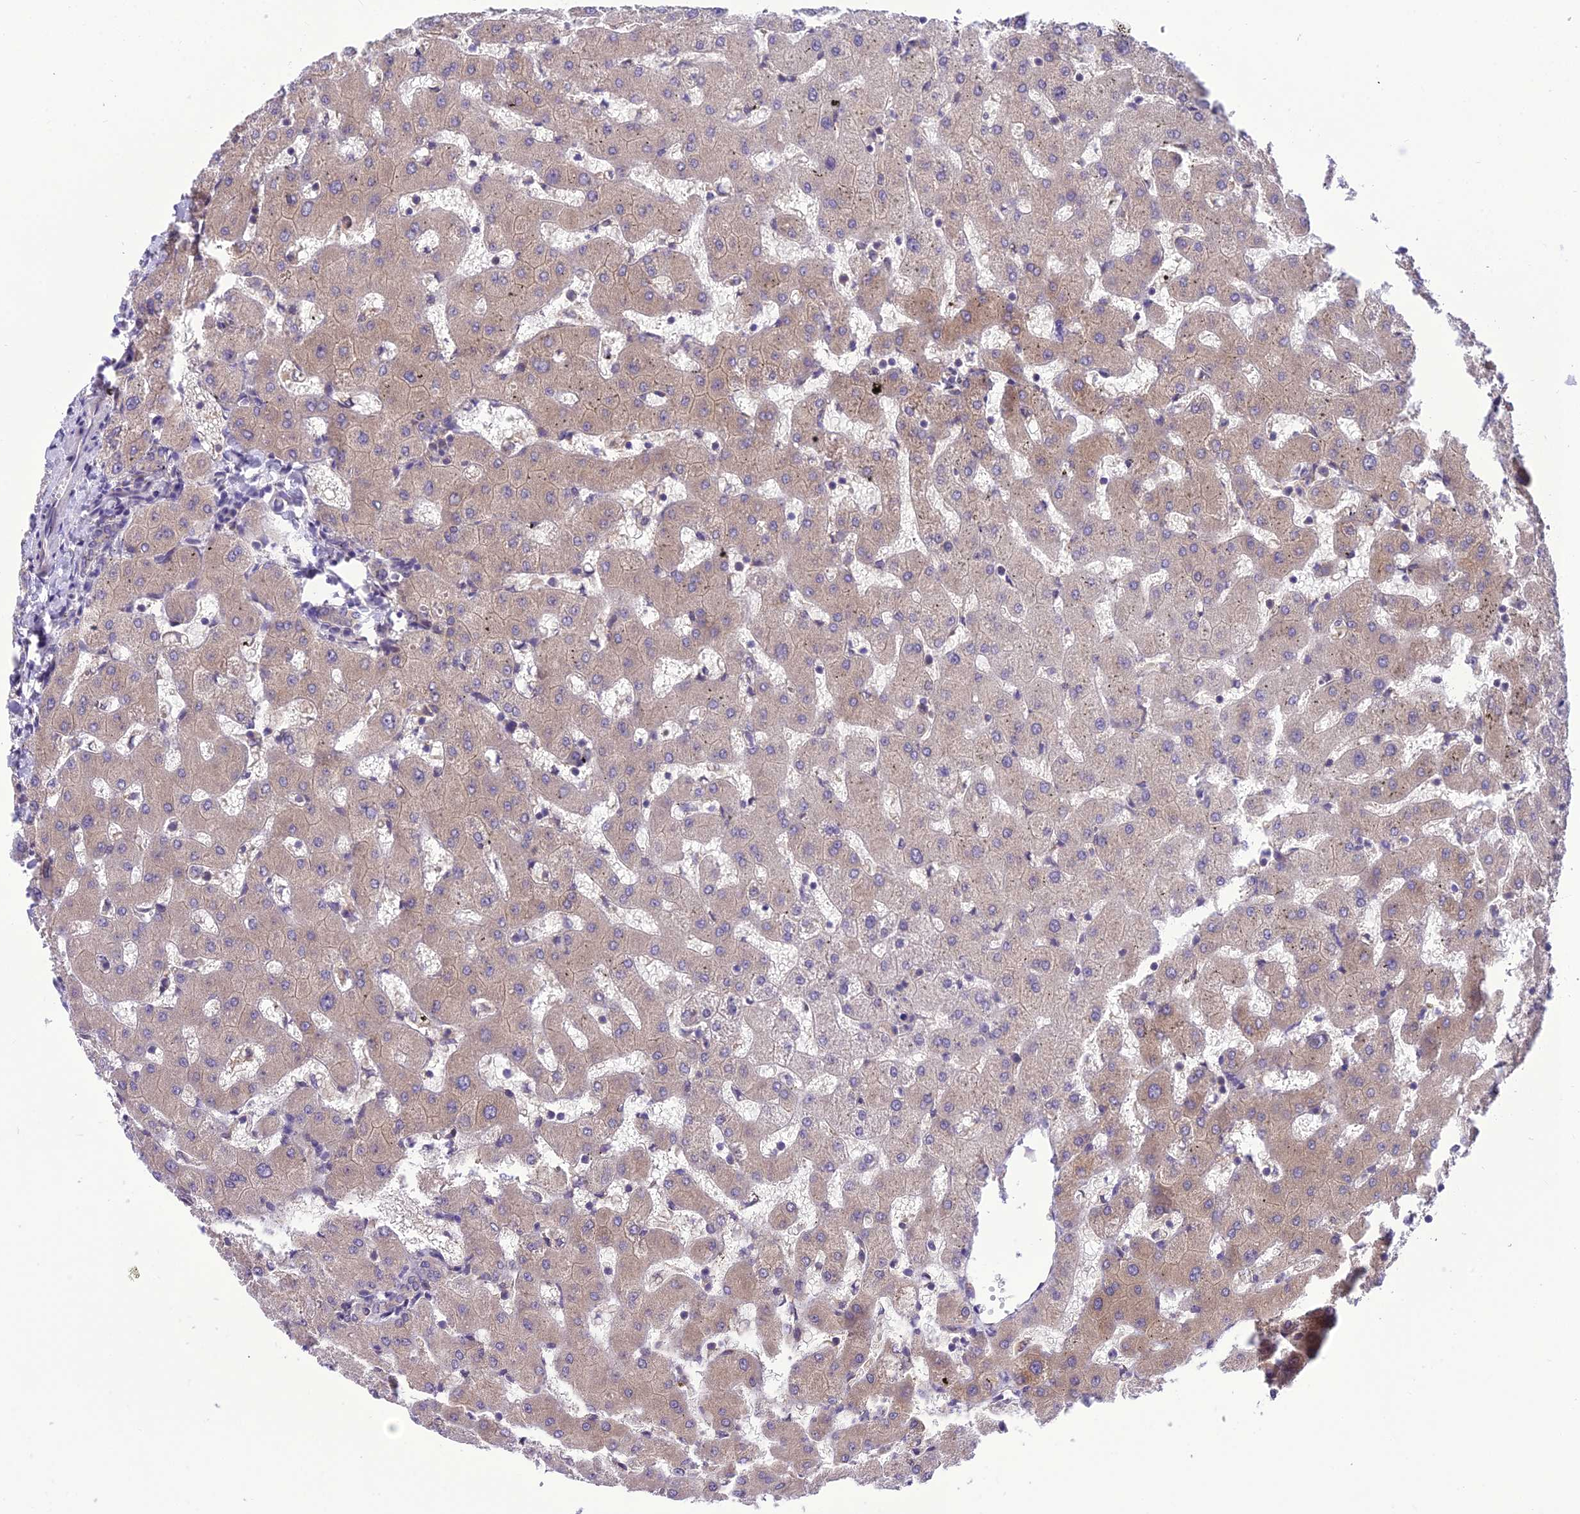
{"staining": {"intensity": "negative", "quantity": "none", "location": "none"}, "tissue": "liver", "cell_type": "Cholangiocytes", "image_type": "normal", "snomed": [{"axis": "morphology", "description": "Normal tissue, NOS"}, {"axis": "topography", "description": "Liver"}], "caption": "DAB (3,3'-diaminobenzidine) immunohistochemical staining of benign liver shows no significant expression in cholangiocytes. (DAB immunohistochemistry with hematoxylin counter stain).", "gene": "DHCR7", "patient": {"sex": "female", "age": 63}}